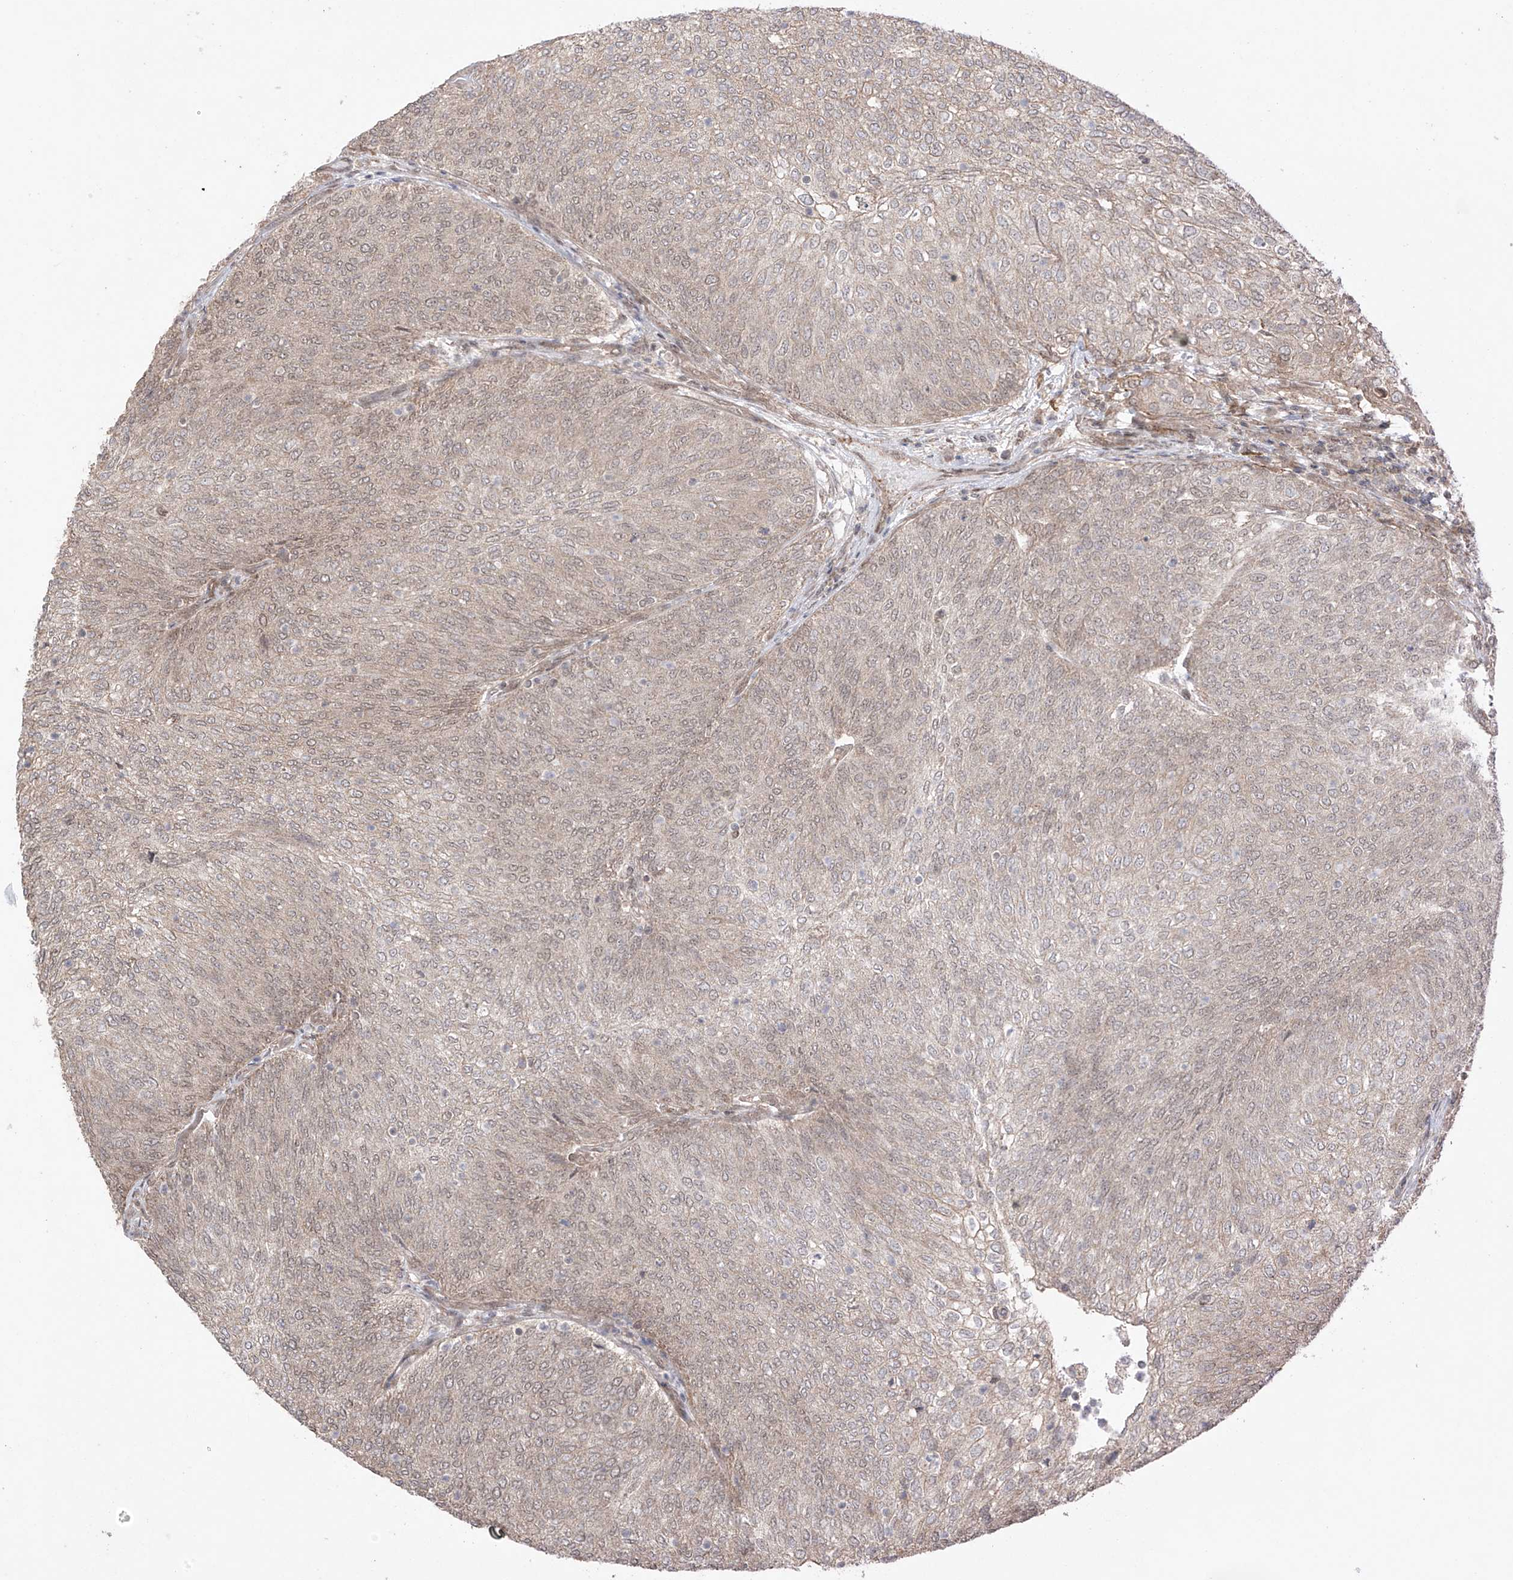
{"staining": {"intensity": "weak", "quantity": "25%-75%", "location": "cytoplasmic/membranous"}, "tissue": "urothelial cancer", "cell_type": "Tumor cells", "image_type": "cancer", "snomed": [{"axis": "morphology", "description": "Urothelial carcinoma, Low grade"}, {"axis": "topography", "description": "Urinary bladder"}], "caption": "Immunohistochemistry staining of urothelial cancer, which exhibits low levels of weak cytoplasmic/membranous positivity in about 25%-75% of tumor cells indicating weak cytoplasmic/membranous protein positivity. The staining was performed using DAB (brown) for protein detection and nuclei were counterstained in hematoxylin (blue).", "gene": "ABCD1", "patient": {"sex": "female", "age": 79}}